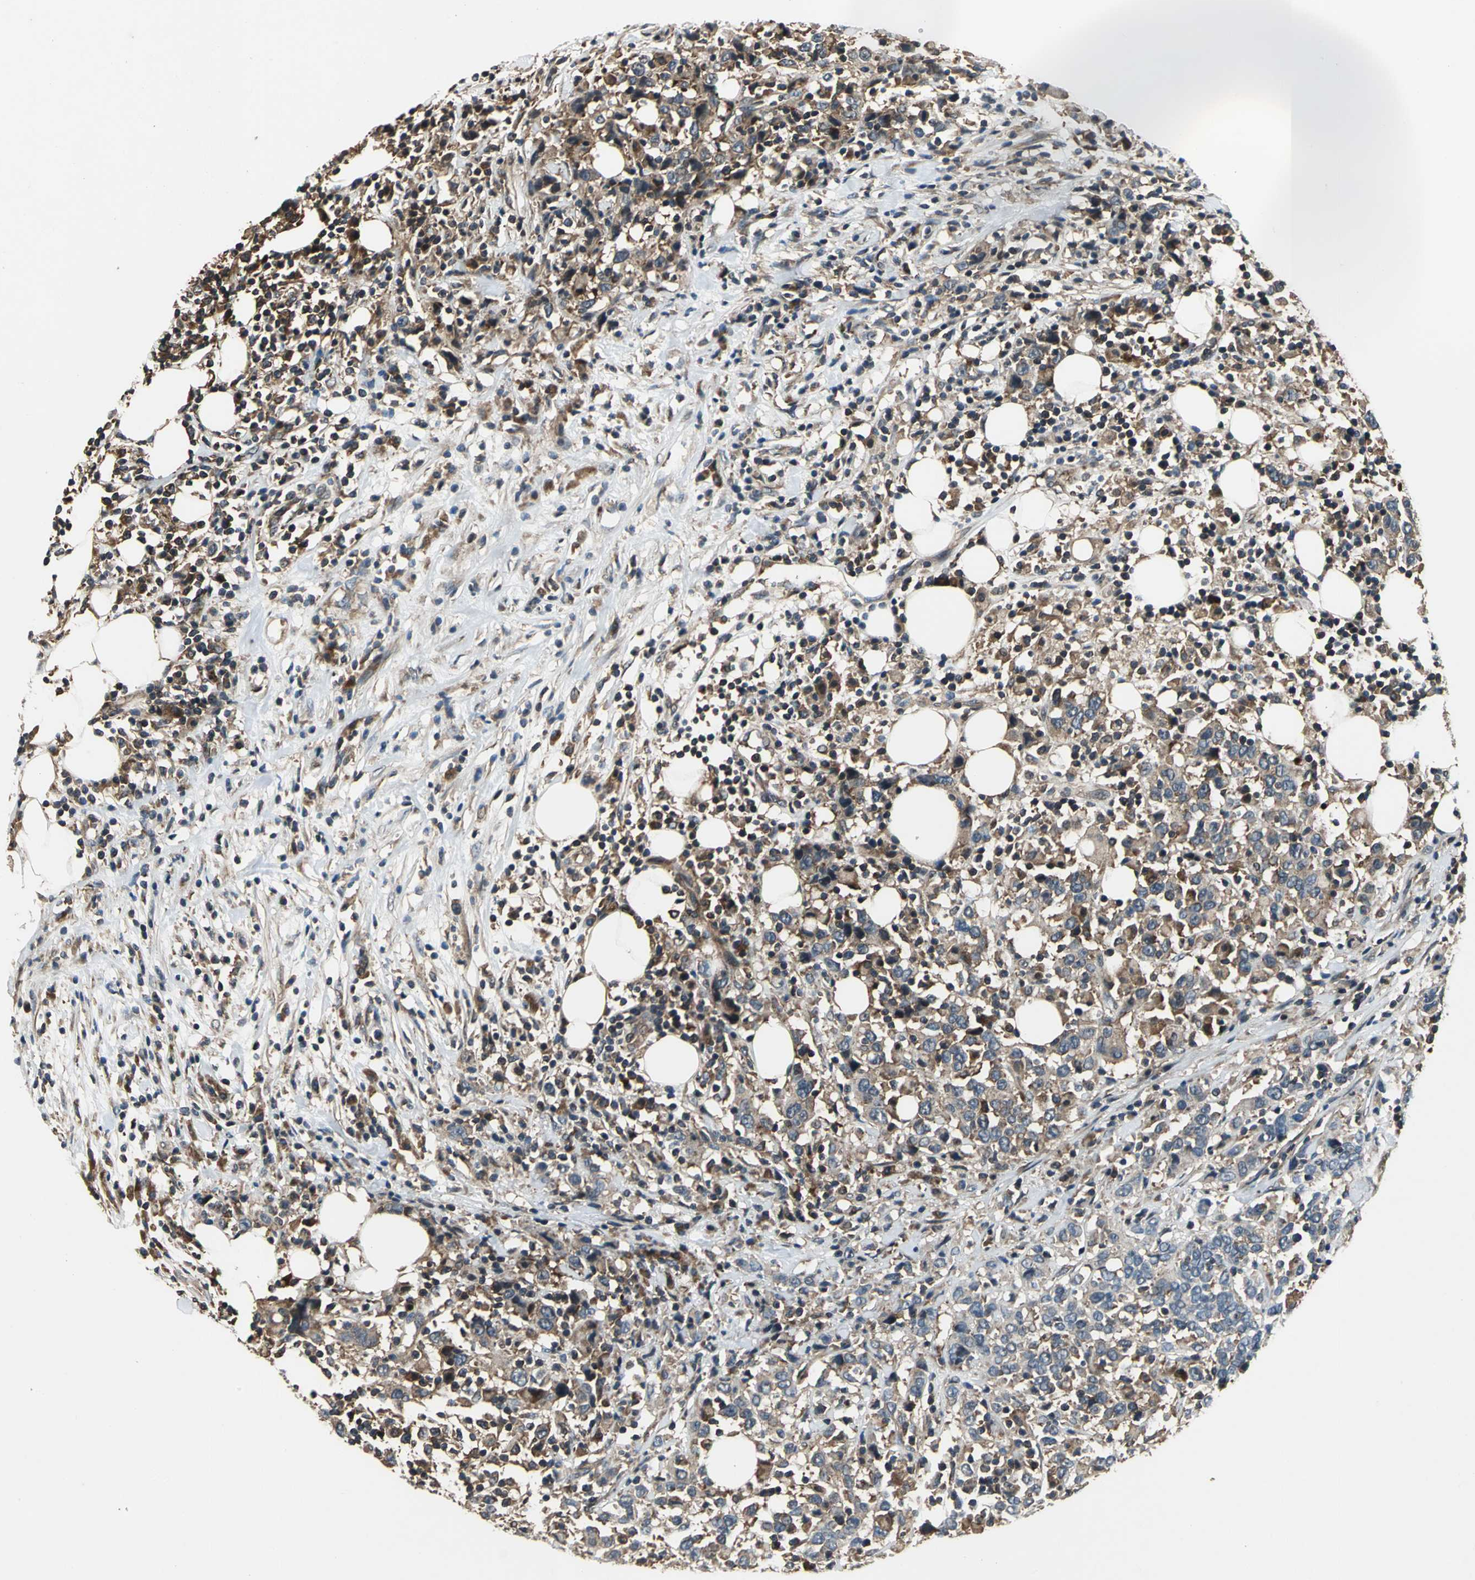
{"staining": {"intensity": "weak", "quantity": ">75%", "location": "cytoplasmic/membranous"}, "tissue": "urothelial cancer", "cell_type": "Tumor cells", "image_type": "cancer", "snomed": [{"axis": "morphology", "description": "Urothelial carcinoma, High grade"}, {"axis": "topography", "description": "Urinary bladder"}], "caption": "Tumor cells display weak cytoplasmic/membranous positivity in approximately >75% of cells in urothelial carcinoma (high-grade).", "gene": "EIF2B2", "patient": {"sex": "male", "age": 61}}